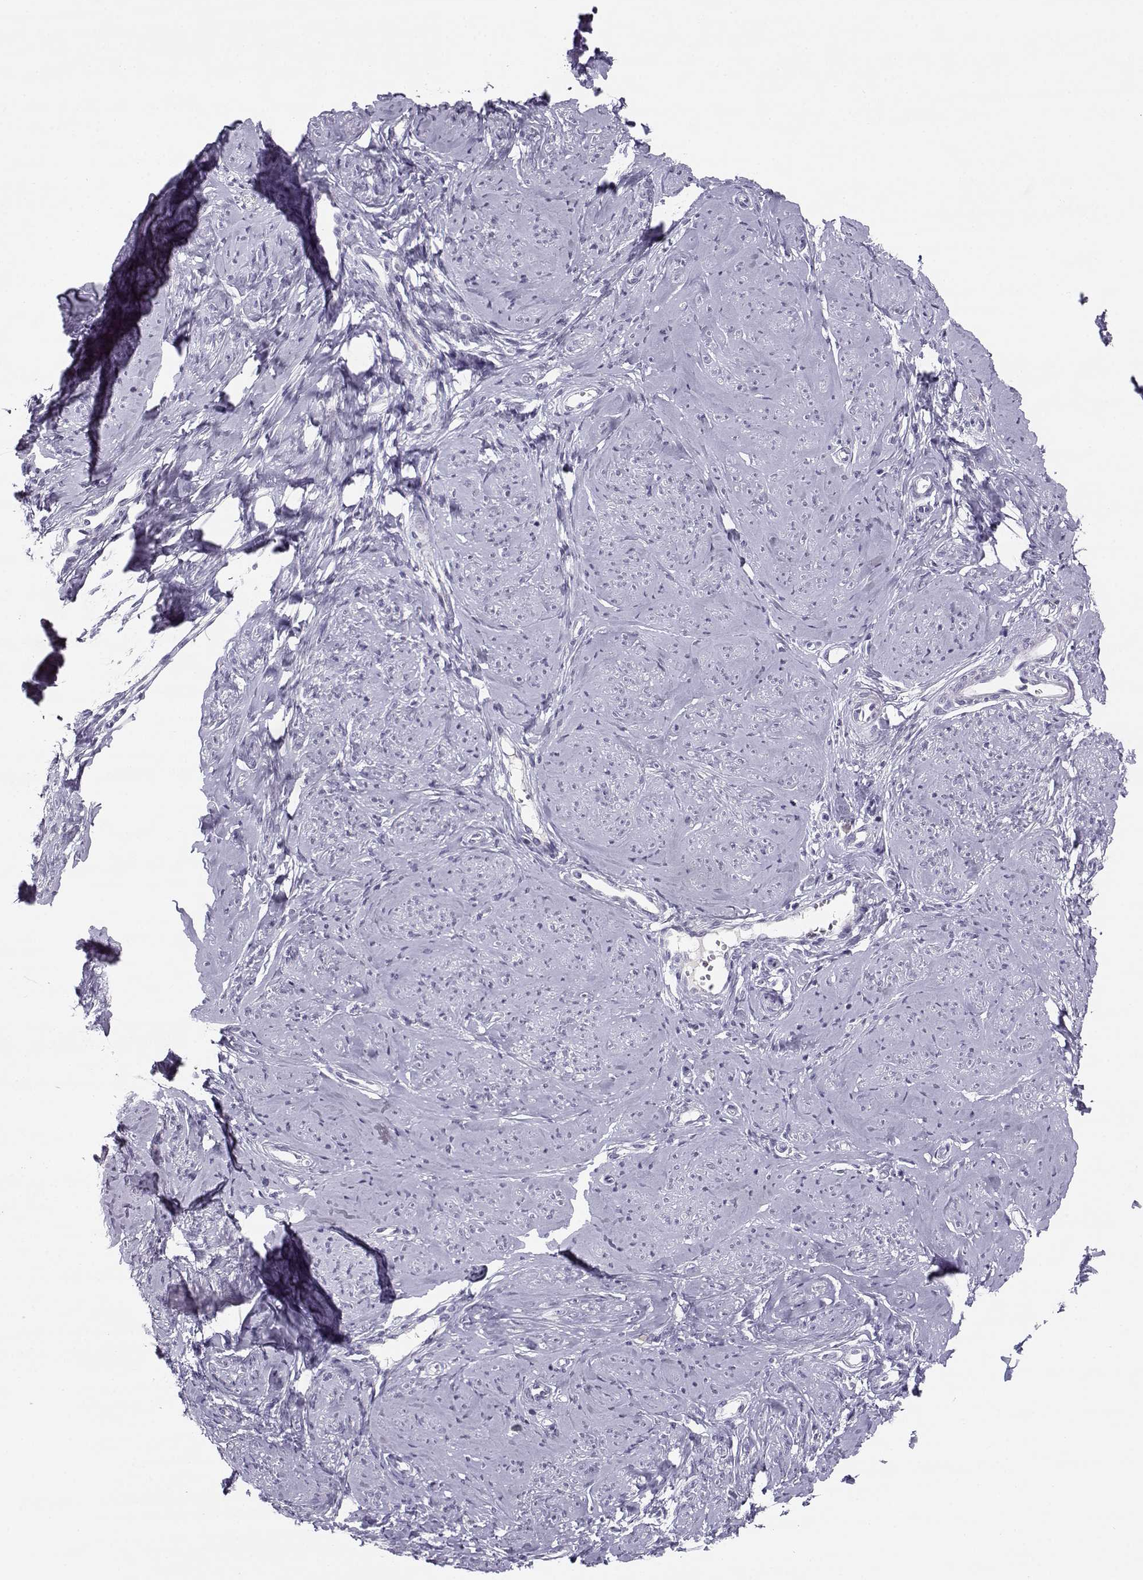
{"staining": {"intensity": "negative", "quantity": "none", "location": "none"}, "tissue": "smooth muscle", "cell_type": "Smooth muscle cells", "image_type": "normal", "snomed": [{"axis": "morphology", "description": "Normal tissue, NOS"}, {"axis": "topography", "description": "Smooth muscle"}], "caption": "Smooth muscle cells show no significant staining in benign smooth muscle. (IHC, brightfield microscopy, high magnification).", "gene": "CFAP77", "patient": {"sex": "female", "age": 48}}